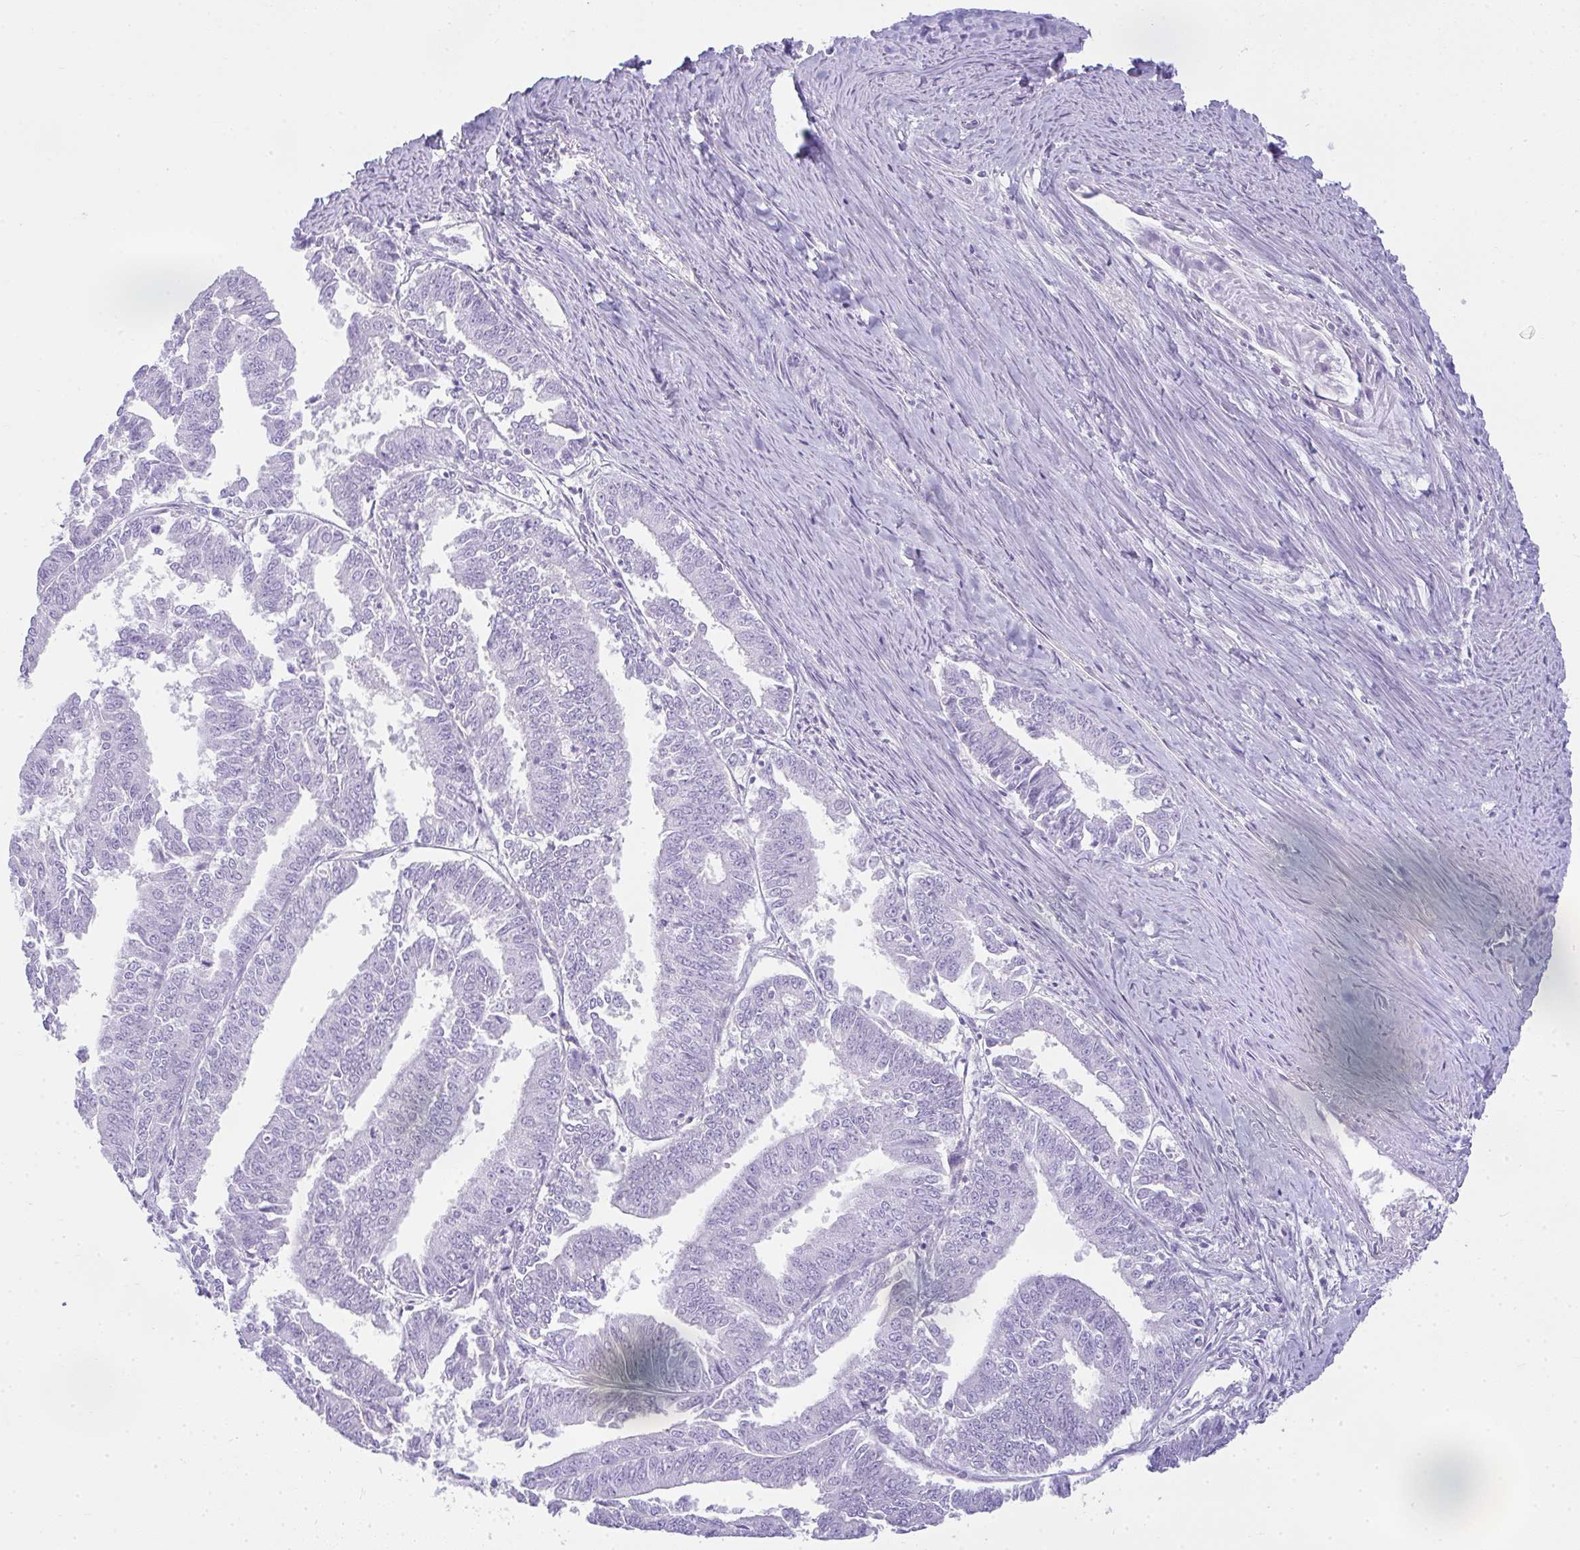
{"staining": {"intensity": "negative", "quantity": "none", "location": "none"}, "tissue": "endometrial cancer", "cell_type": "Tumor cells", "image_type": "cancer", "snomed": [{"axis": "morphology", "description": "Adenocarcinoma, NOS"}, {"axis": "topography", "description": "Endometrium"}], "caption": "Immunohistochemistry (IHC) histopathology image of adenocarcinoma (endometrial) stained for a protein (brown), which demonstrates no positivity in tumor cells.", "gene": "RASL10A", "patient": {"sex": "female", "age": 73}}